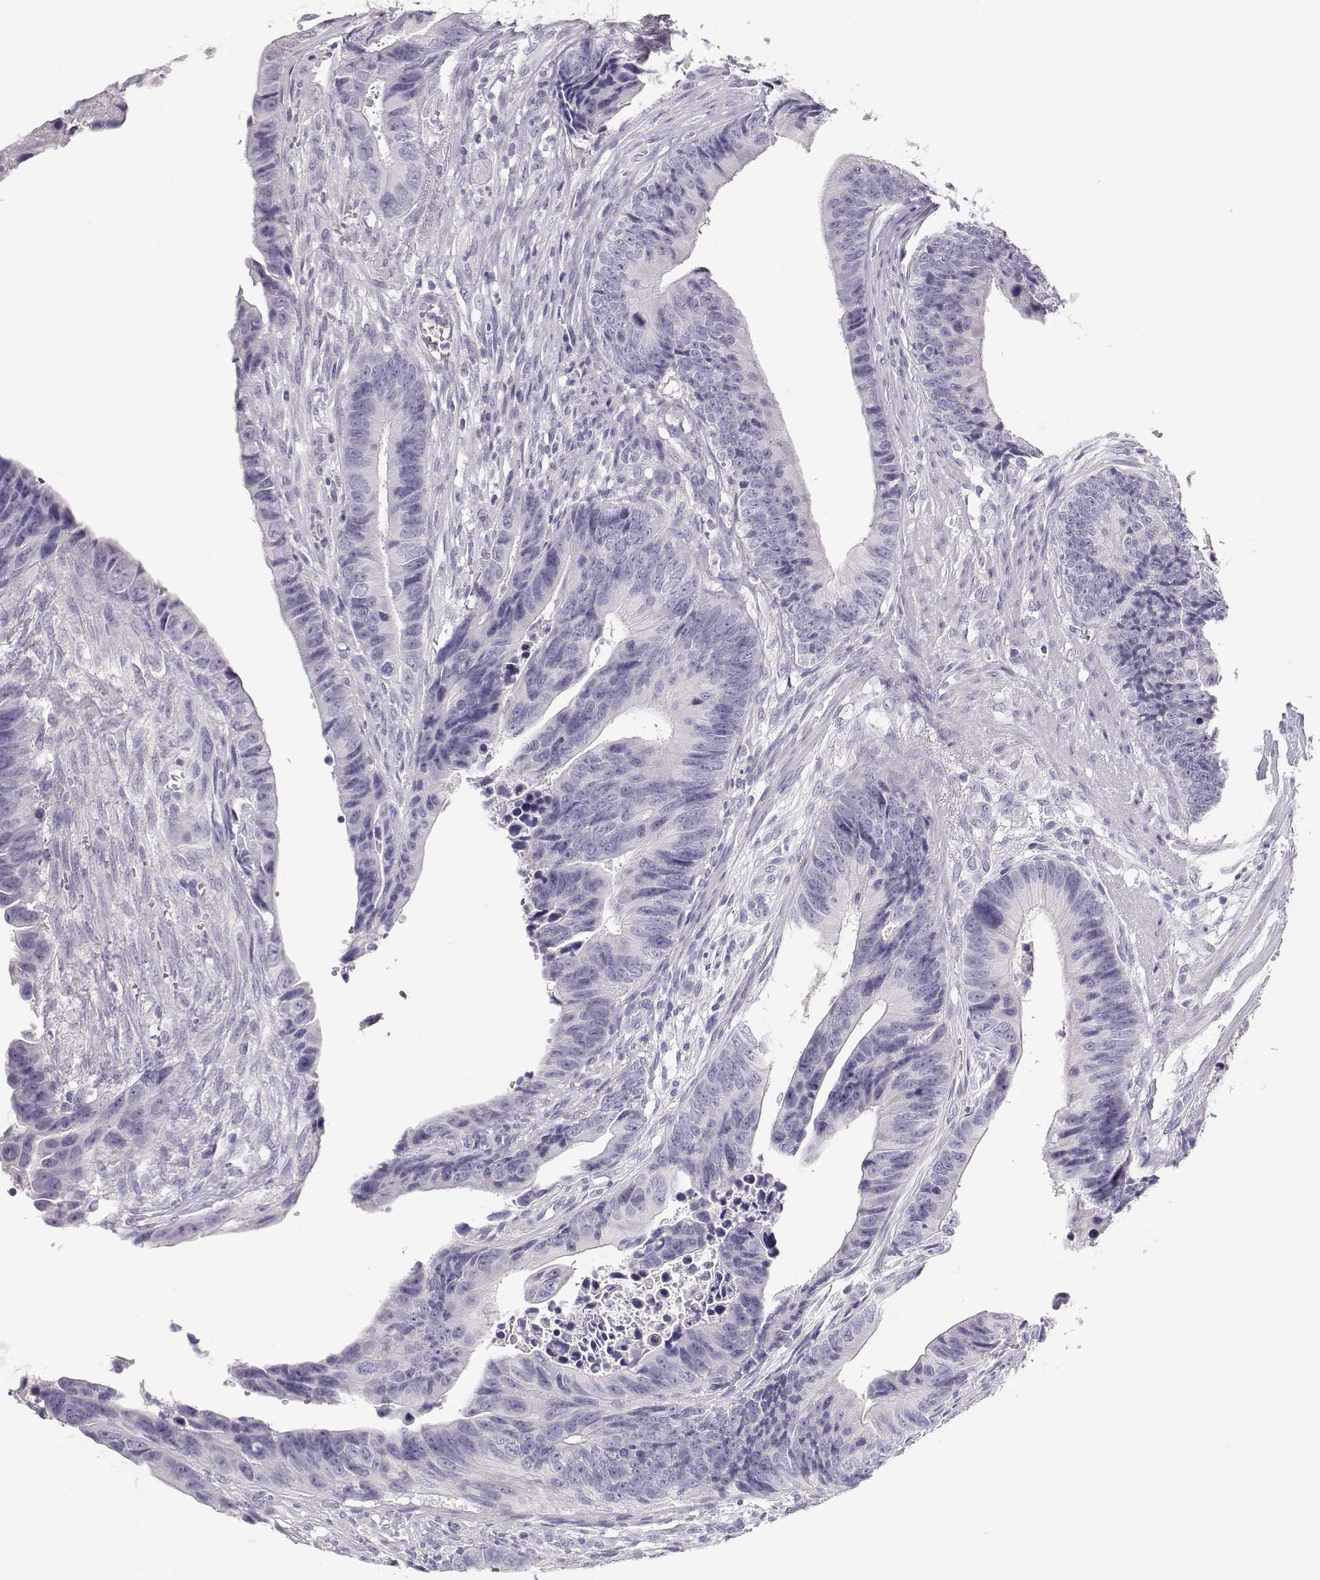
{"staining": {"intensity": "negative", "quantity": "none", "location": "none"}, "tissue": "colorectal cancer", "cell_type": "Tumor cells", "image_type": "cancer", "snomed": [{"axis": "morphology", "description": "Adenocarcinoma, NOS"}, {"axis": "topography", "description": "Colon"}], "caption": "This is an immunohistochemistry histopathology image of human colorectal cancer. There is no staining in tumor cells.", "gene": "LEPR", "patient": {"sex": "female", "age": 87}}